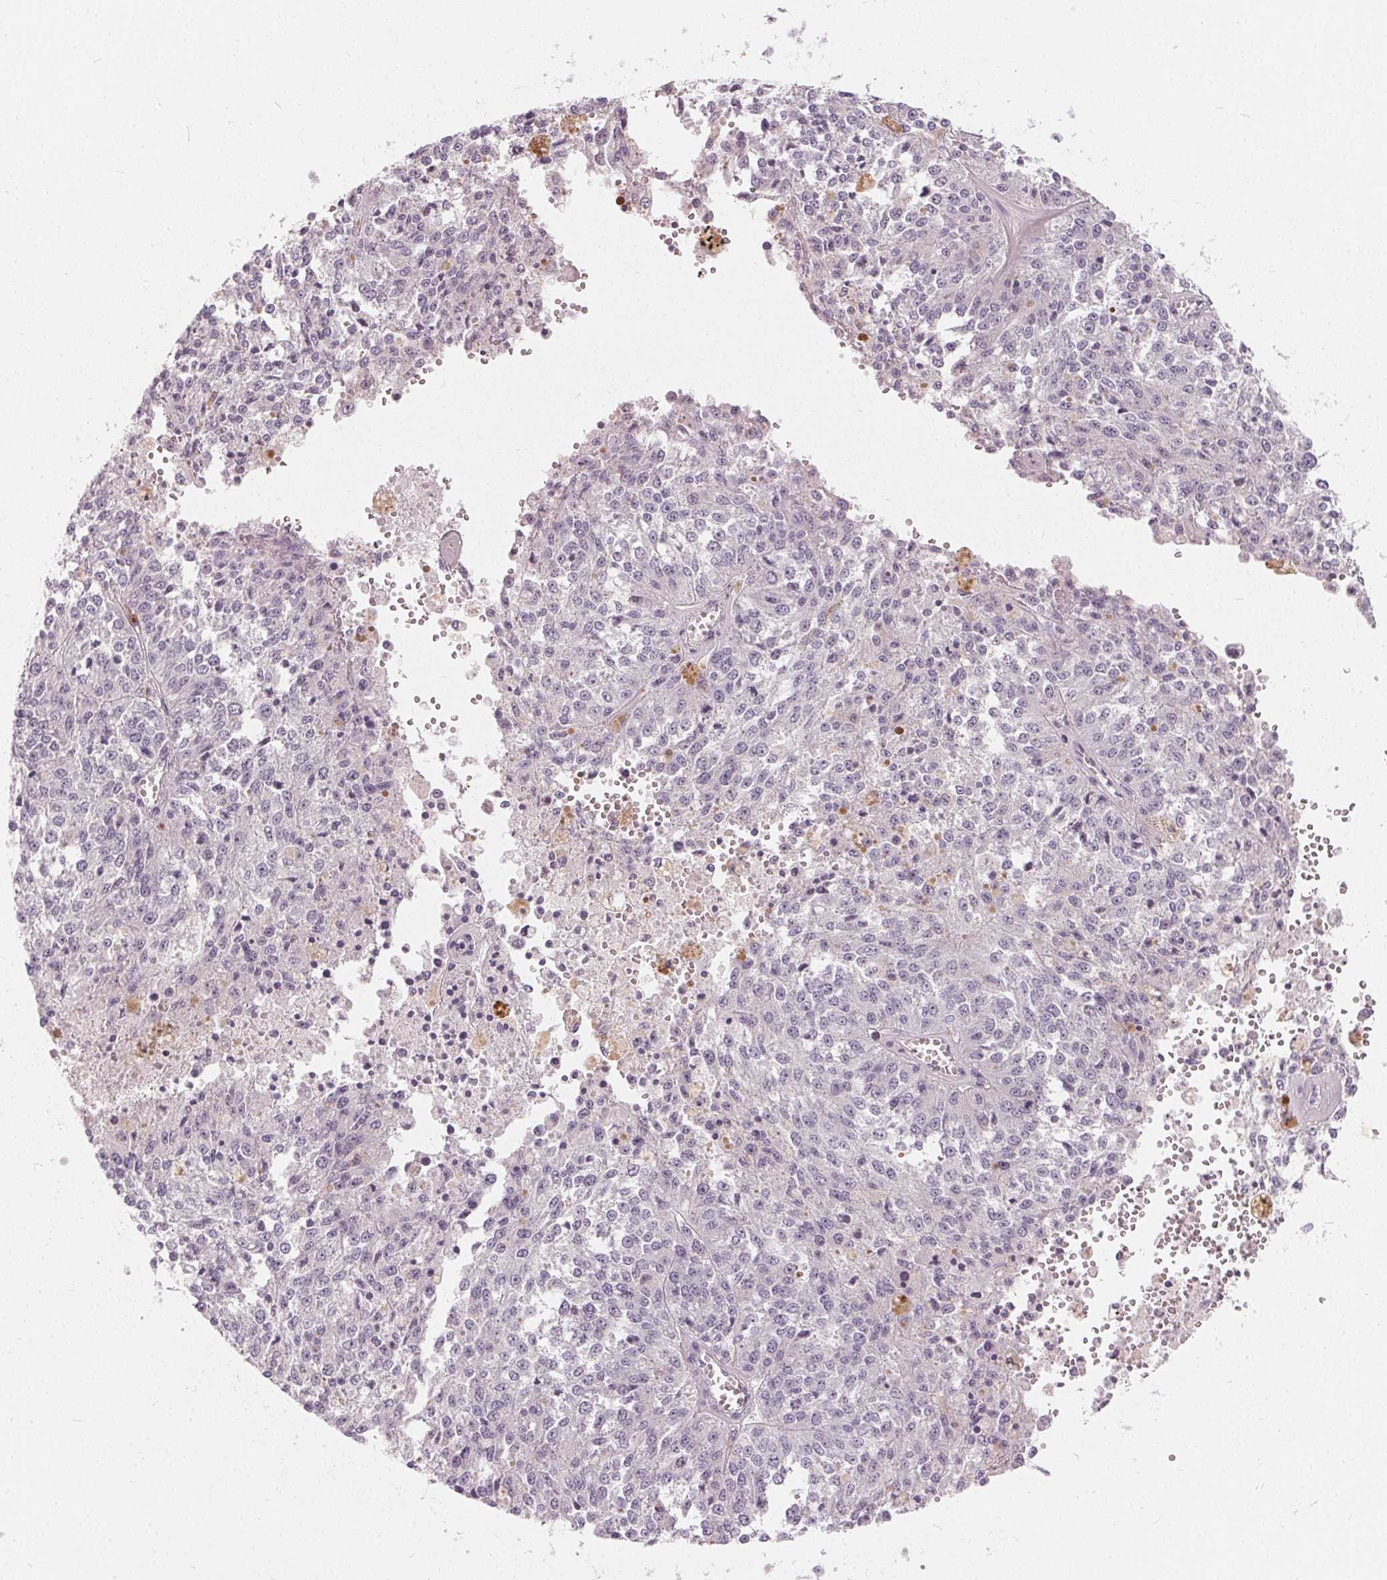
{"staining": {"intensity": "negative", "quantity": "none", "location": "none"}, "tissue": "melanoma", "cell_type": "Tumor cells", "image_type": "cancer", "snomed": [{"axis": "morphology", "description": "Malignant melanoma, Metastatic site"}, {"axis": "topography", "description": "Lymph node"}], "caption": "DAB (3,3'-diaminobenzidine) immunohistochemical staining of malignant melanoma (metastatic site) displays no significant expression in tumor cells. (IHC, brightfield microscopy, high magnification).", "gene": "HOPX", "patient": {"sex": "female", "age": 64}}